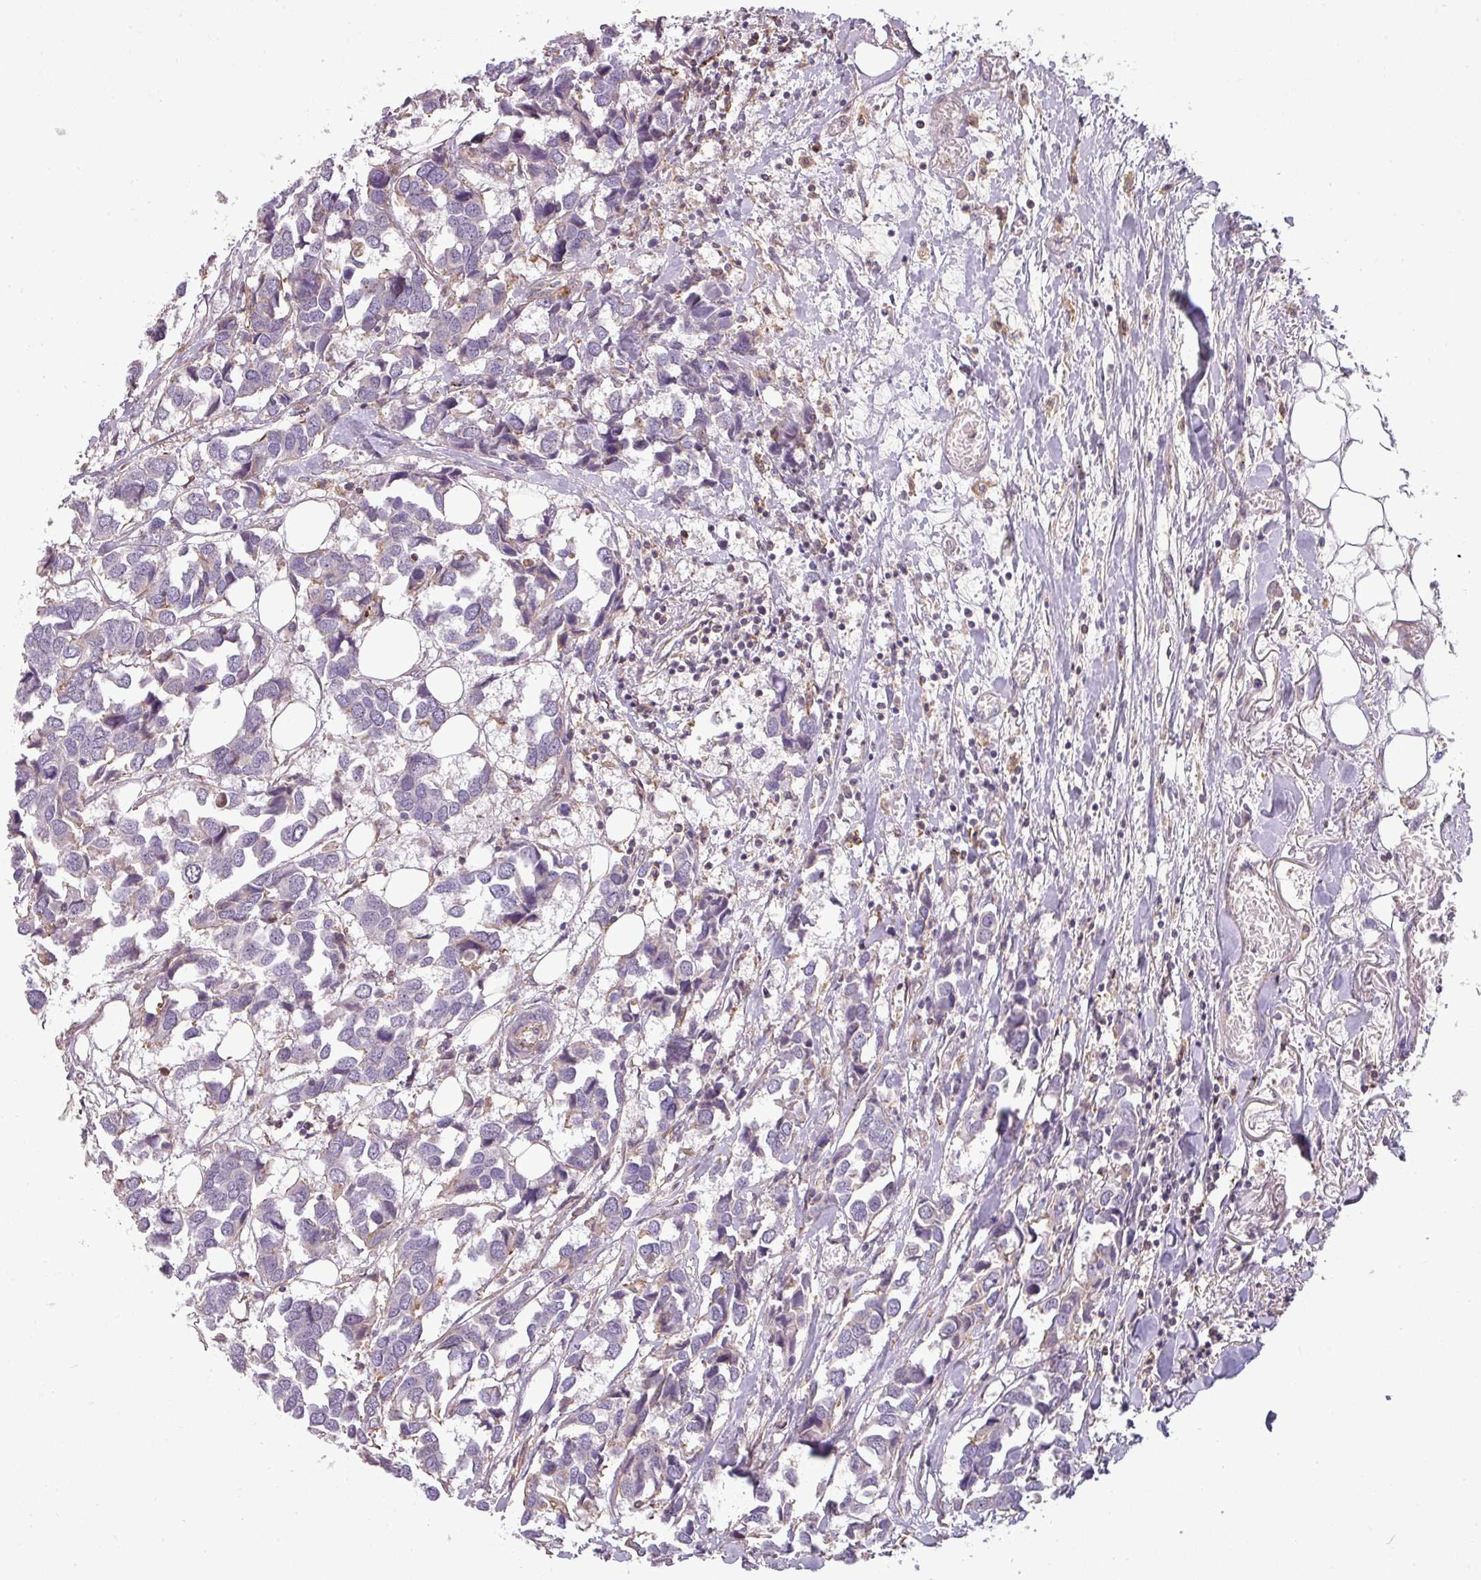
{"staining": {"intensity": "negative", "quantity": "none", "location": "none"}, "tissue": "breast cancer", "cell_type": "Tumor cells", "image_type": "cancer", "snomed": [{"axis": "morphology", "description": "Duct carcinoma"}, {"axis": "topography", "description": "Breast"}], "caption": "A high-resolution photomicrograph shows immunohistochemistry staining of breast cancer, which shows no significant positivity in tumor cells.", "gene": "ZNF835", "patient": {"sex": "female", "age": 83}}